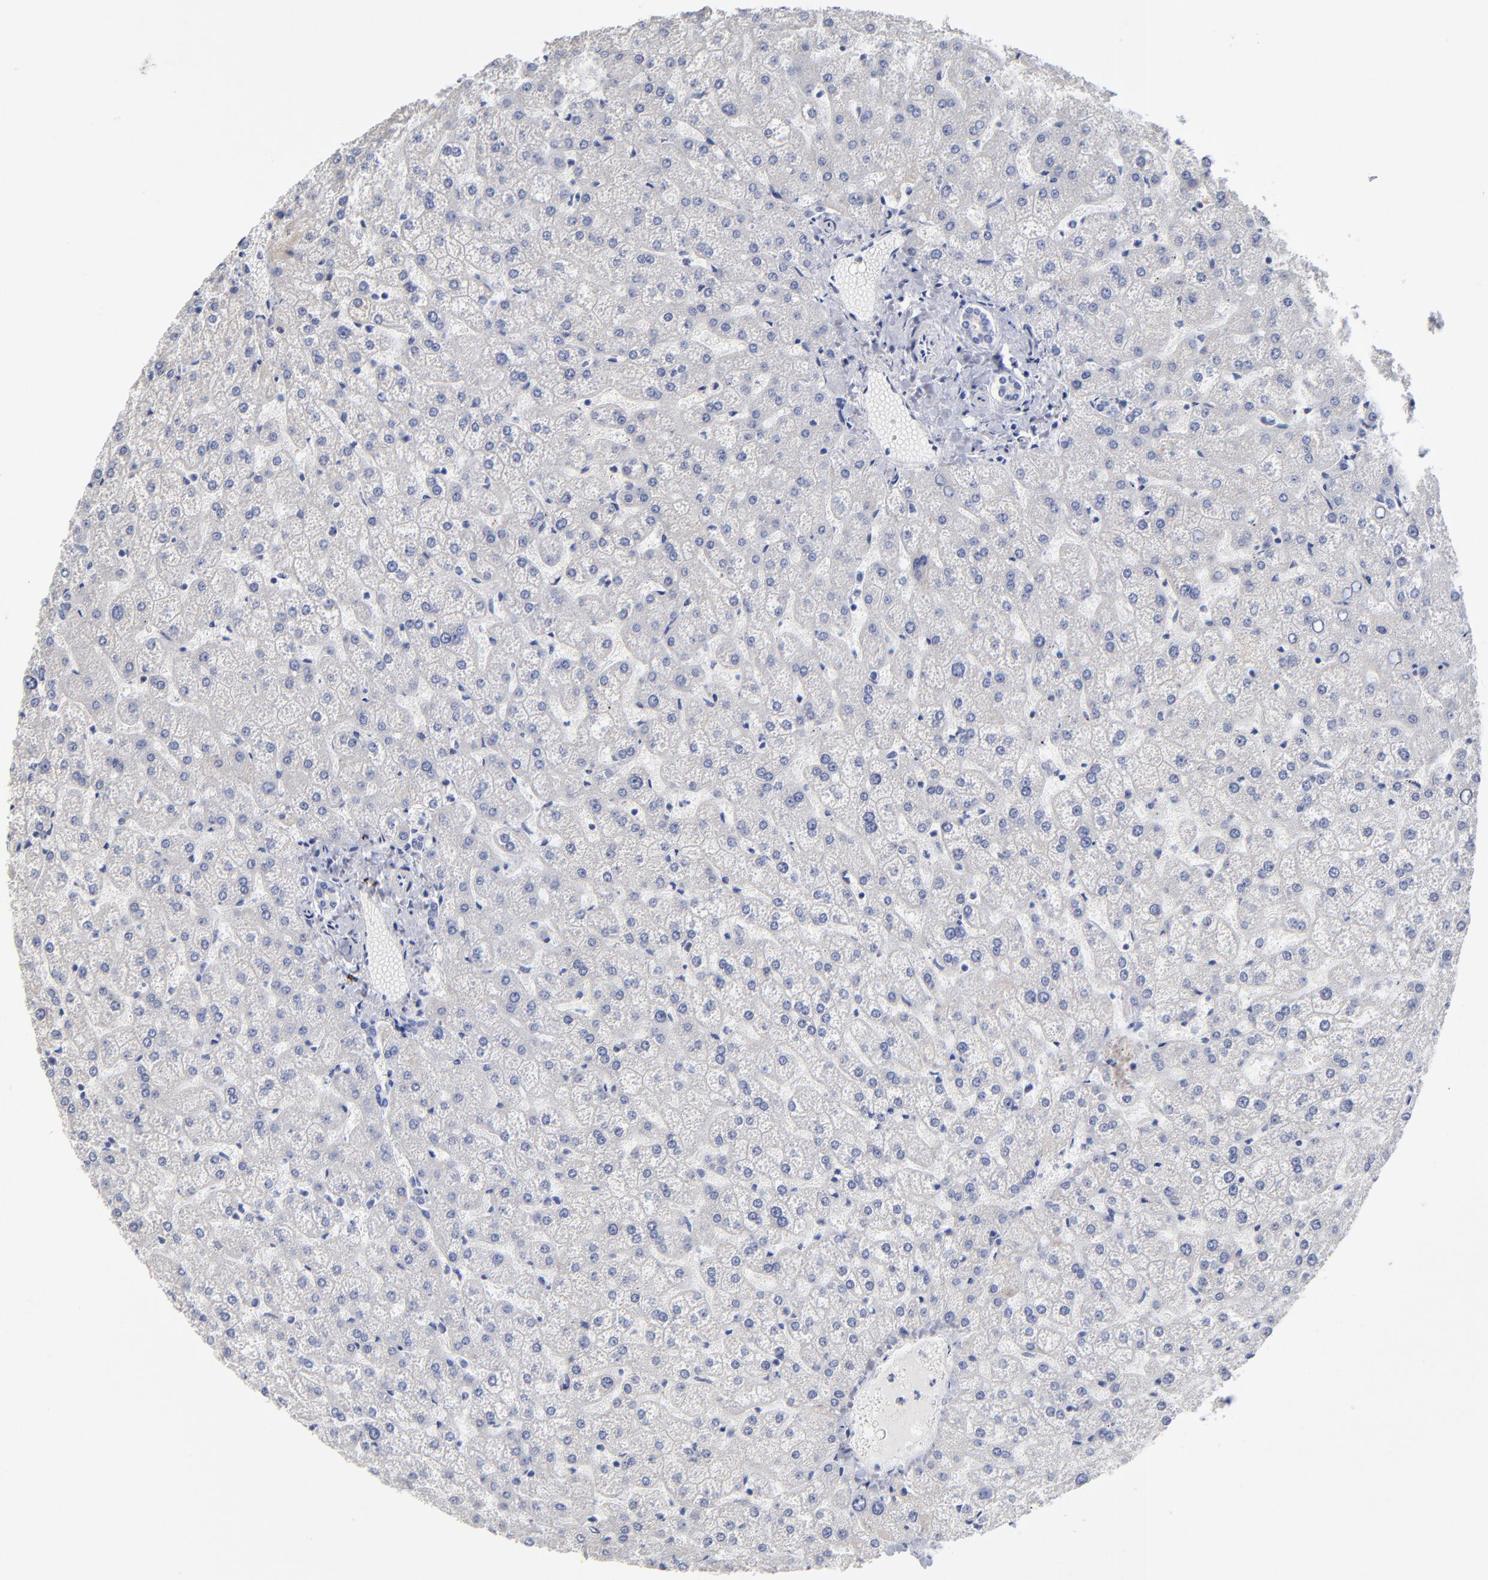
{"staining": {"intensity": "negative", "quantity": "none", "location": "none"}, "tissue": "liver", "cell_type": "Cholangiocytes", "image_type": "normal", "snomed": [{"axis": "morphology", "description": "Normal tissue, NOS"}, {"axis": "topography", "description": "Liver"}], "caption": "This photomicrograph is of unremarkable liver stained with immunohistochemistry to label a protein in brown with the nuclei are counter-stained blue. There is no positivity in cholangiocytes. Brightfield microscopy of IHC stained with DAB (brown) and hematoxylin (blue), captured at high magnification.", "gene": "PTP4A1", "patient": {"sex": "female", "age": 32}}